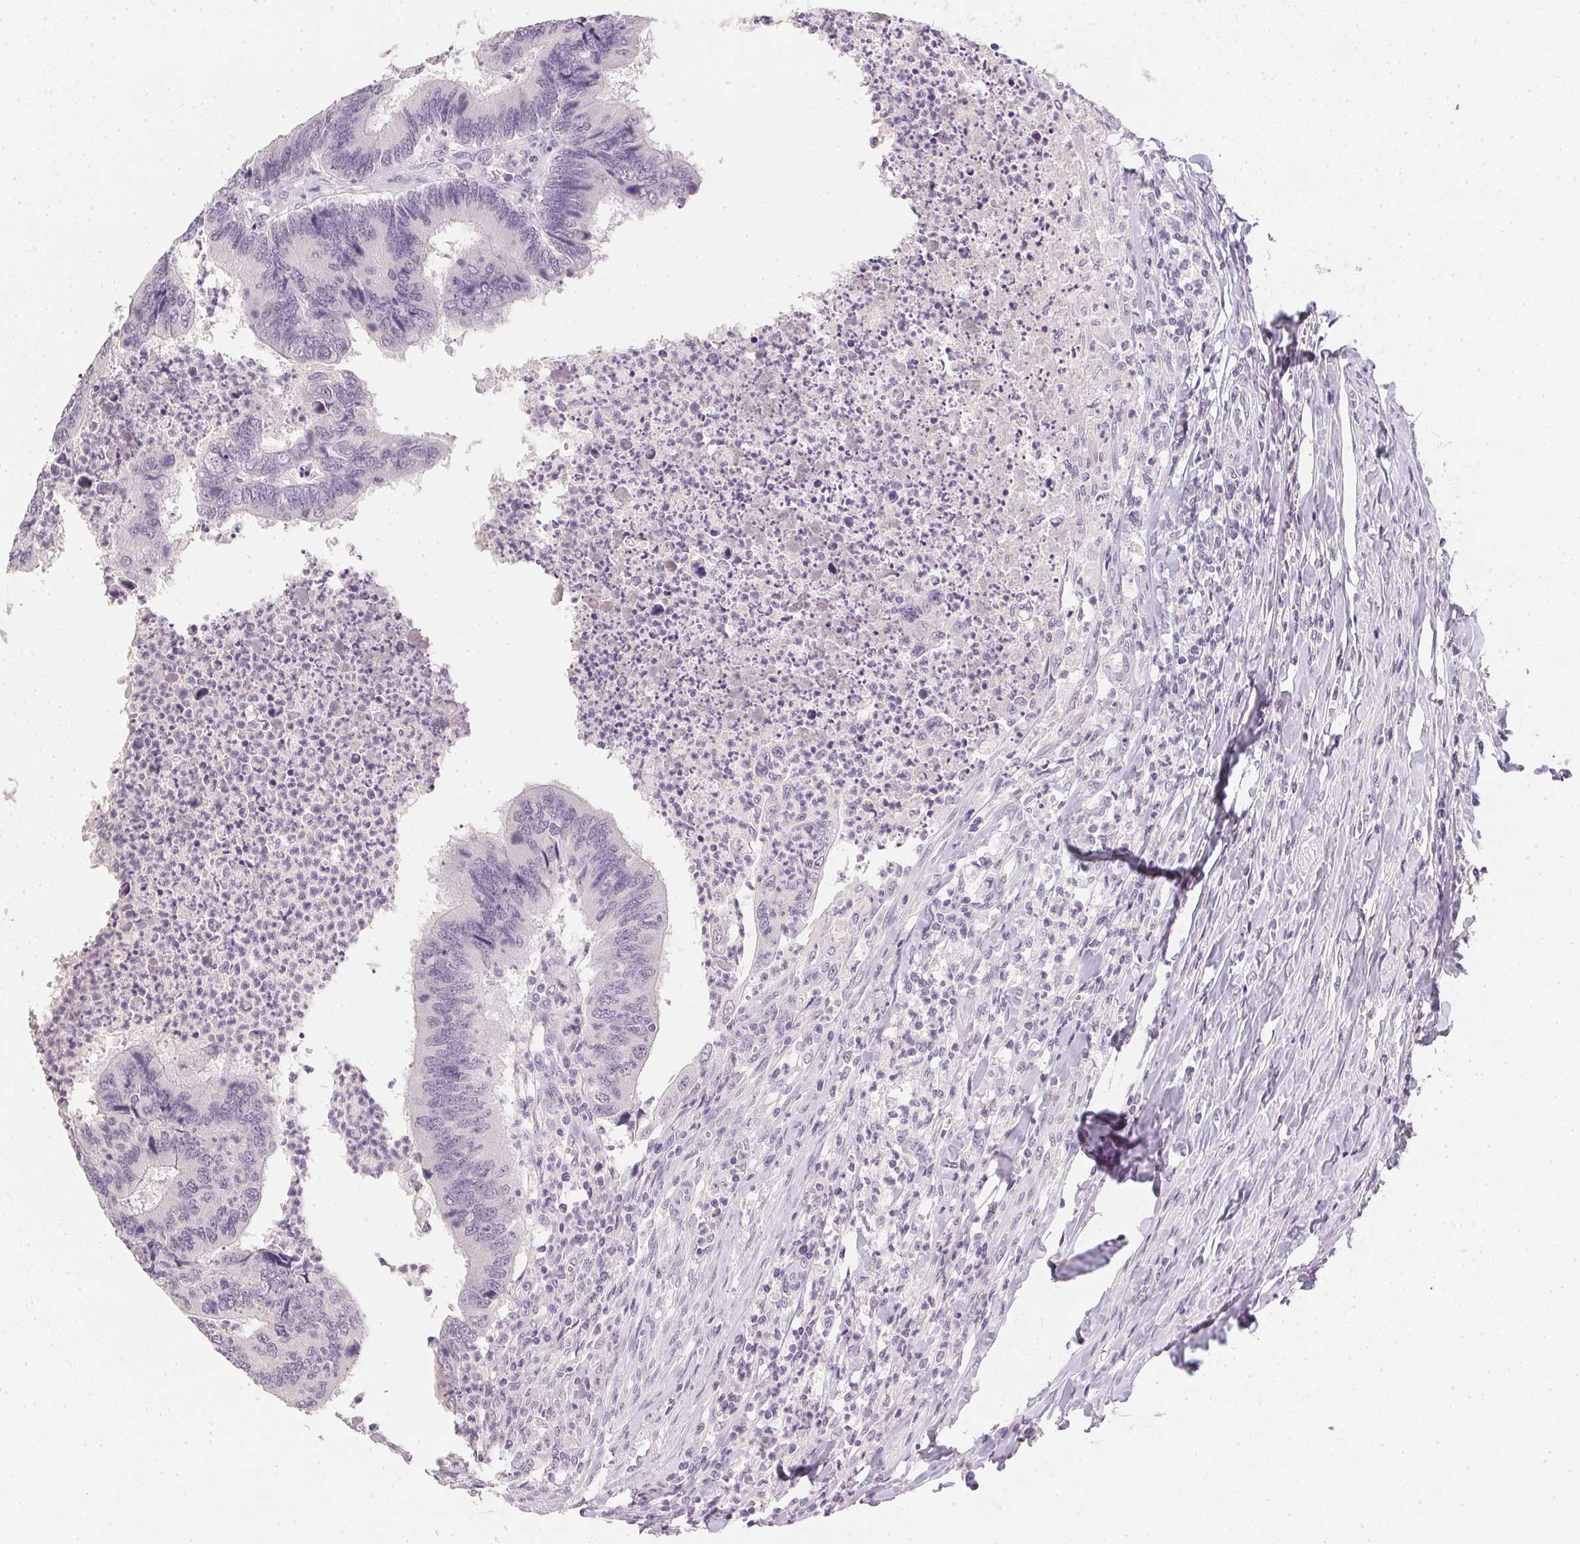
{"staining": {"intensity": "negative", "quantity": "none", "location": "none"}, "tissue": "colorectal cancer", "cell_type": "Tumor cells", "image_type": "cancer", "snomed": [{"axis": "morphology", "description": "Adenocarcinoma, NOS"}, {"axis": "topography", "description": "Colon"}], "caption": "A micrograph of human colorectal cancer (adenocarcinoma) is negative for staining in tumor cells.", "gene": "PPY", "patient": {"sex": "female", "age": 67}}